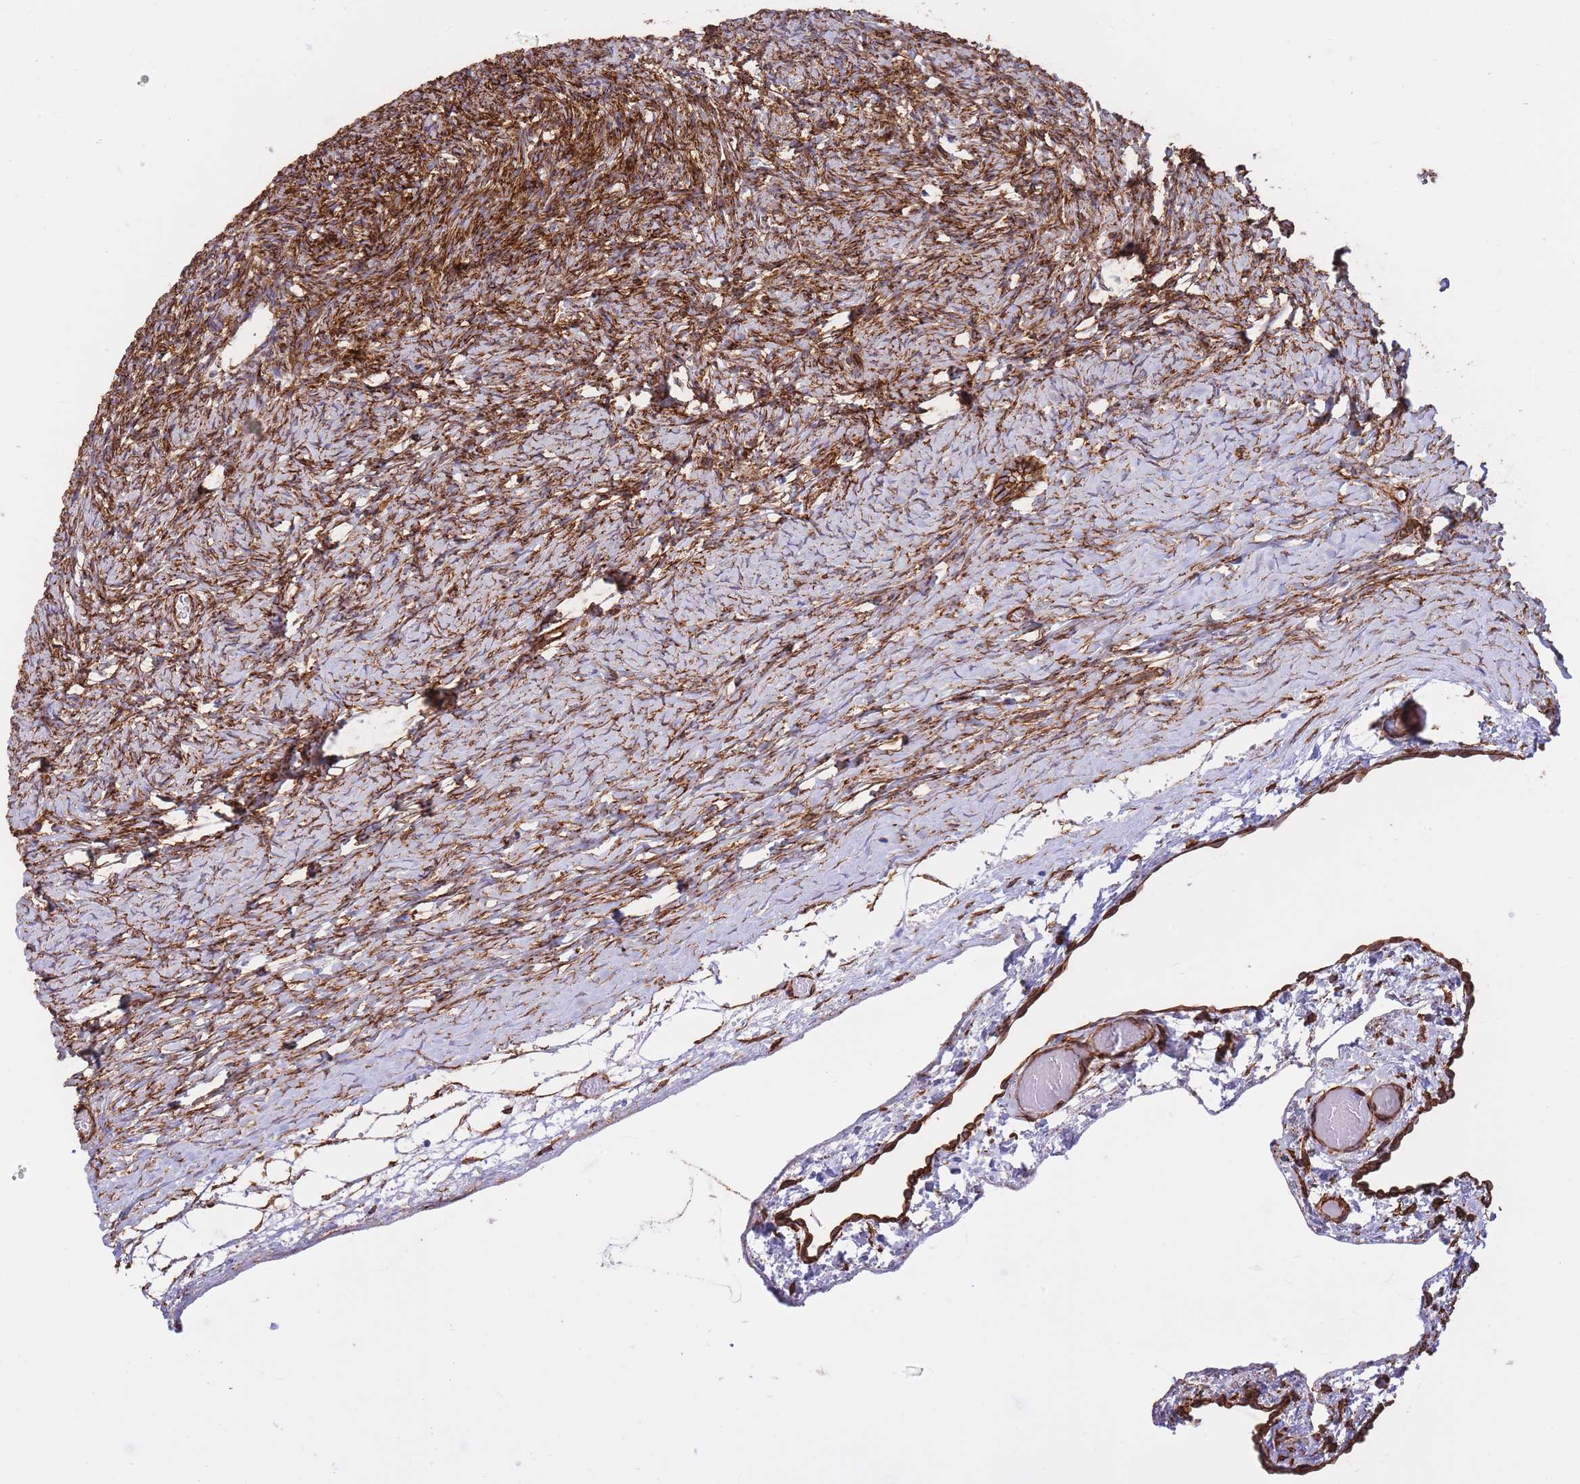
{"staining": {"intensity": "strong", "quantity": ">75%", "location": "cytoplasmic/membranous"}, "tissue": "ovary", "cell_type": "Ovarian stroma cells", "image_type": "normal", "snomed": [{"axis": "morphology", "description": "Normal tissue, NOS"}, {"axis": "topography", "description": "Ovary"}], "caption": "This histopathology image shows immunohistochemistry (IHC) staining of normal ovary, with high strong cytoplasmic/membranous staining in approximately >75% of ovarian stroma cells.", "gene": "CAVIN1", "patient": {"sex": "female", "age": 39}}